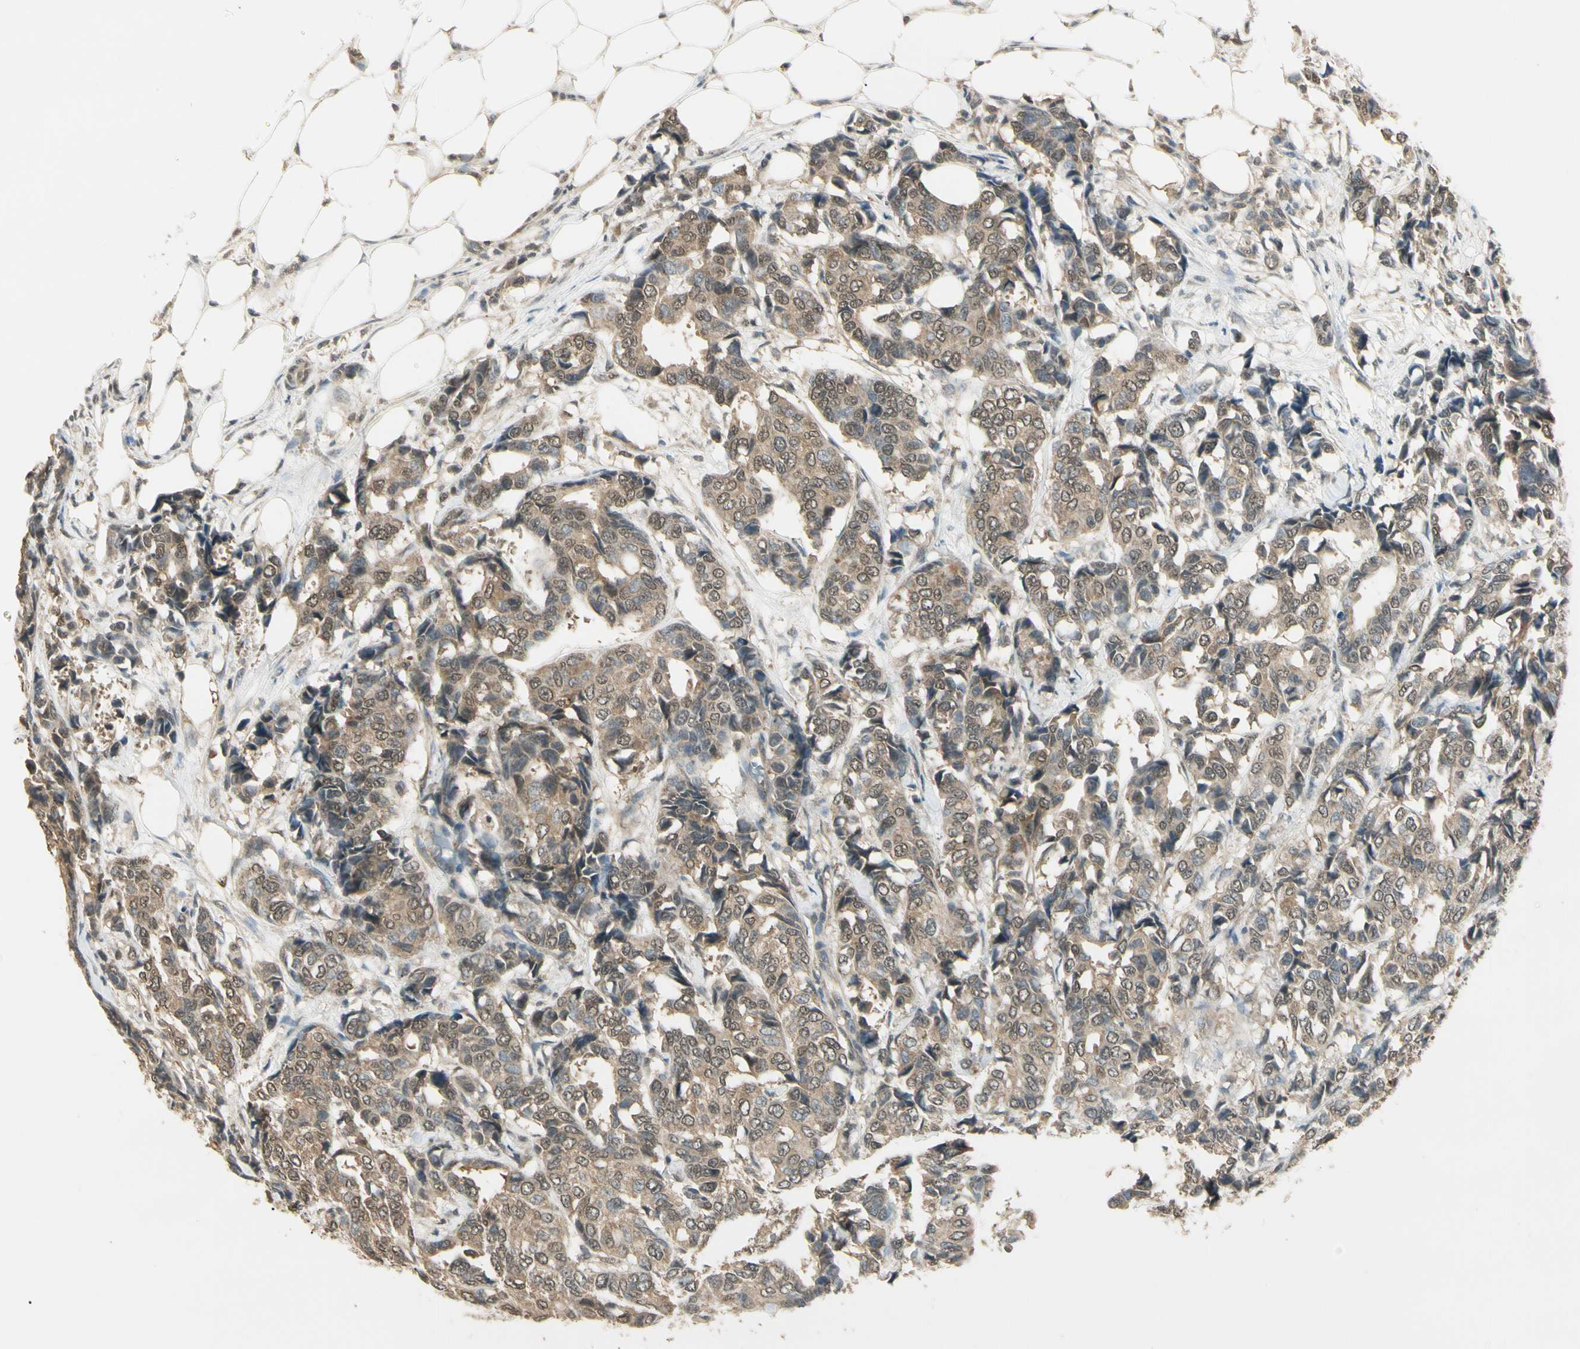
{"staining": {"intensity": "weak", "quantity": ">75%", "location": "cytoplasmic/membranous"}, "tissue": "breast cancer", "cell_type": "Tumor cells", "image_type": "cancer", "snomed": [{"axis": "morphology", "description": "Duct carcinoma"}, {"axis": "topography", "description": "Breast"}], "caption": "Tumor cells demonstrate weak cytoplasmic/membranous staining in about >75% of cells in breast cancer.", "gene": "SGCA", "patient": {"sex": "female", "age": 87}}